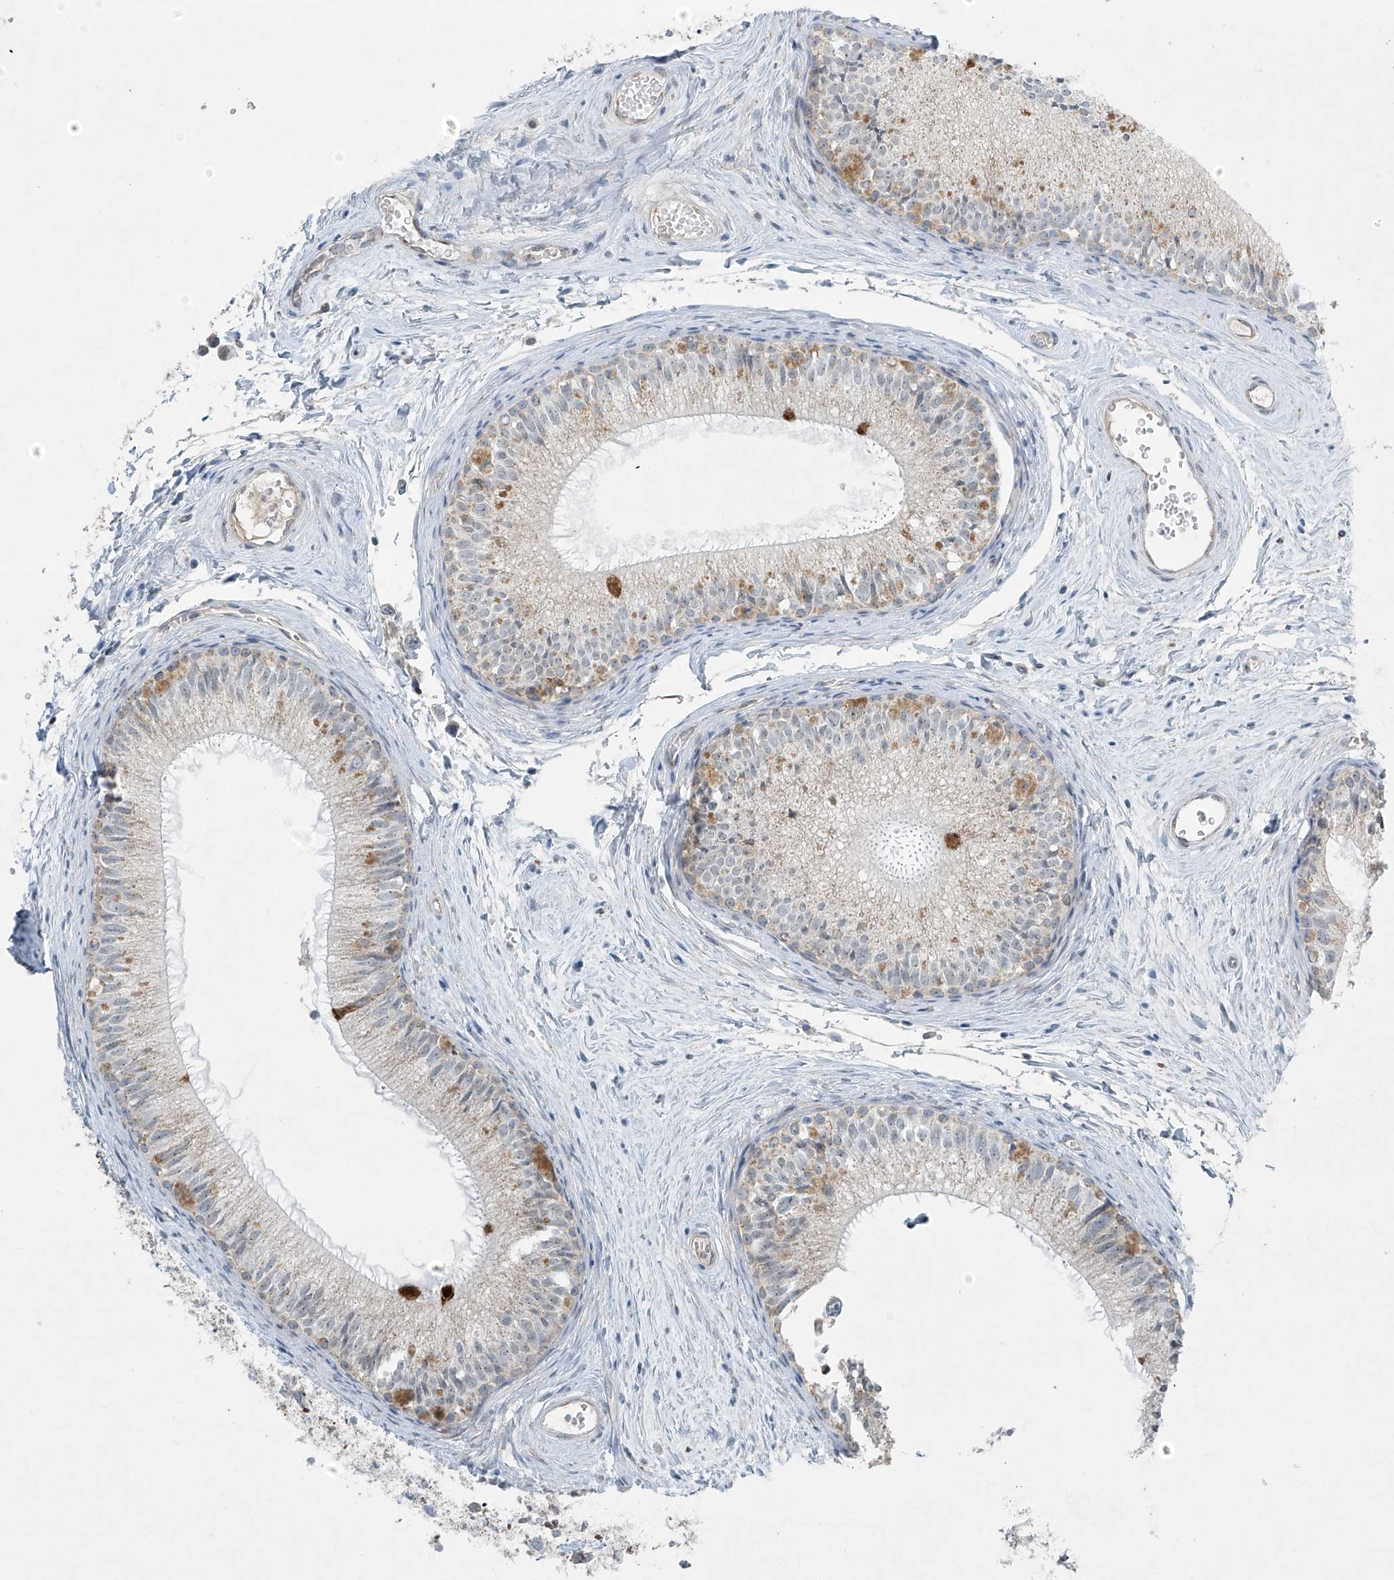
{"staining": {"intensity": "negative", "quantity": "none", "location": "none"}, "tissue": "epididymis", "cell_type": "Glandular cells", "image_type": "normal", "snomed": [{"axis": "morphology", "description": "Normal tissue, NOS"}, {"axis": "topography", "description": "Epididymis"}], "caption": "High power microscopy histopathology image of an immunohistochemistry (IHC) photomicrograph of normal epididymis, revealing no significant staining in glandular cells. The staining was performed using DAB (3,3'-diaminobenzidine) to visualize the protein expression in brown, while the nuclei were stained in blue with hematoxylin (Magnification: 20x).", "gene": "SMDT1", "patient": {"sex": "male", "age": 34}}